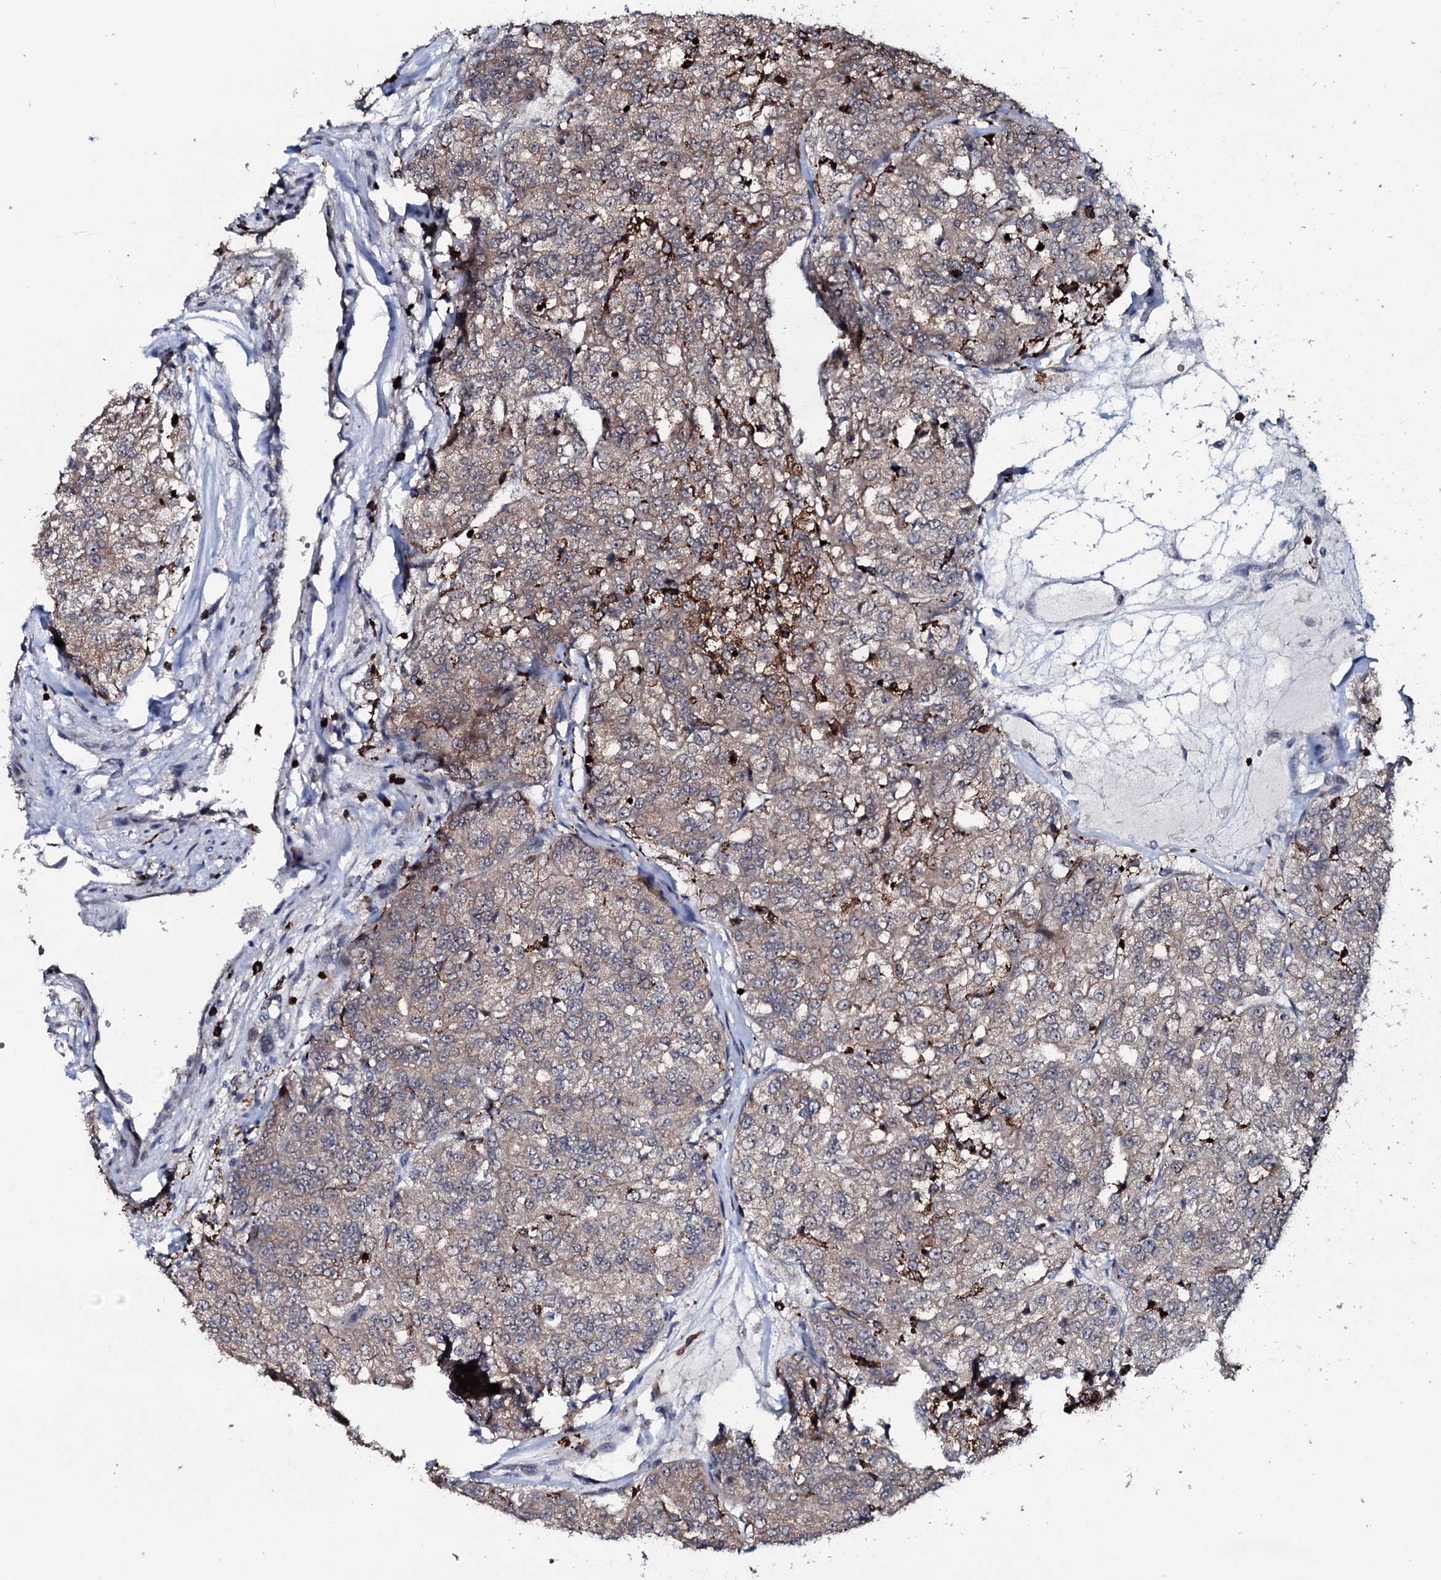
{"staining": {"intensity": "weak", "quantity": "25%-75%", "location": "cytoplasmic/membranous"}, "tissue": "renal cancer", "cell_type": "Tumor cells", "image_type": "cancer", "snomed": [{"axis": "morphology", "description": "Adenocarcinoma, NOS"}, {"axis": "topography", "description": "Kidney"}], "caption": "Immunohistochemistry (DAB (3,3'-diaminobenzidine)) staining of renal adenocarcinoma exhibits weak cytoplasmic/membranous protein positivity in about 25%-75% of tumor cells. The staining was performed using DAB, with brown indicating positive protein expression. Nuclei are stained blue with hematoxylin.", "gene": "OGFOD2", "patient": {"sex": "female", "age": 63}}